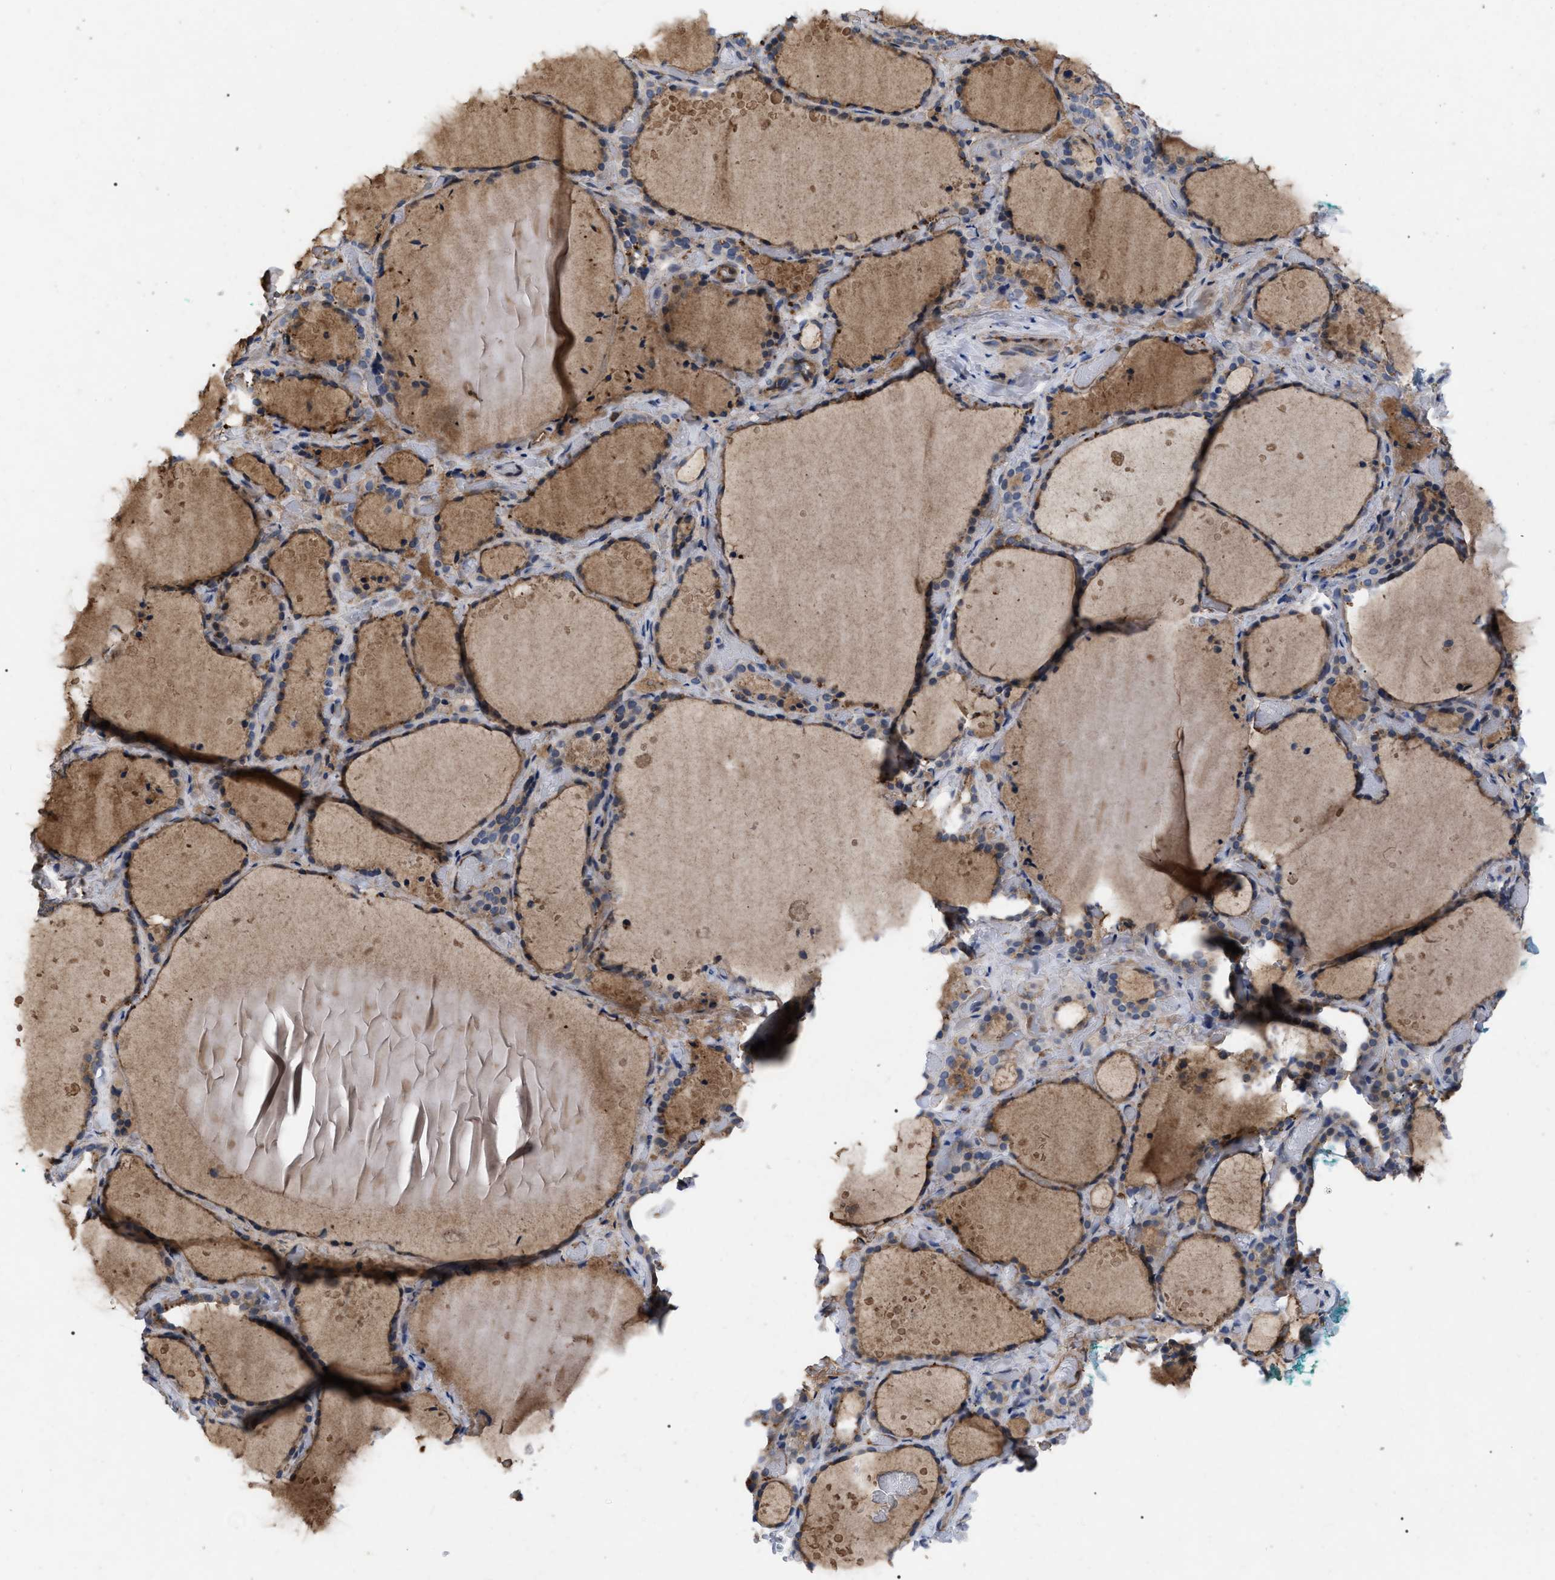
{"staining": {"intensity": "moderate", "quantity": "25%-75%", "location": "cytoplasmic/membranous"}, "tissue": "thyroid gland", "cell_type": "Glandular cells", "image_type": "normal", "snomed": [{"axis": "morphology", "description": "Normal tissue, NOS"}, {"axis": "topography", "description": "Thyroid gland"}], "caption": "Brown immunohistochemical staining in benign thyroid gland reveals moderate cytoplasmic/membranous expression in approximately 25%-75% of glandular cells.", "gene": "FAM171A2", "patient": {"sex": "female", "age": 44}}